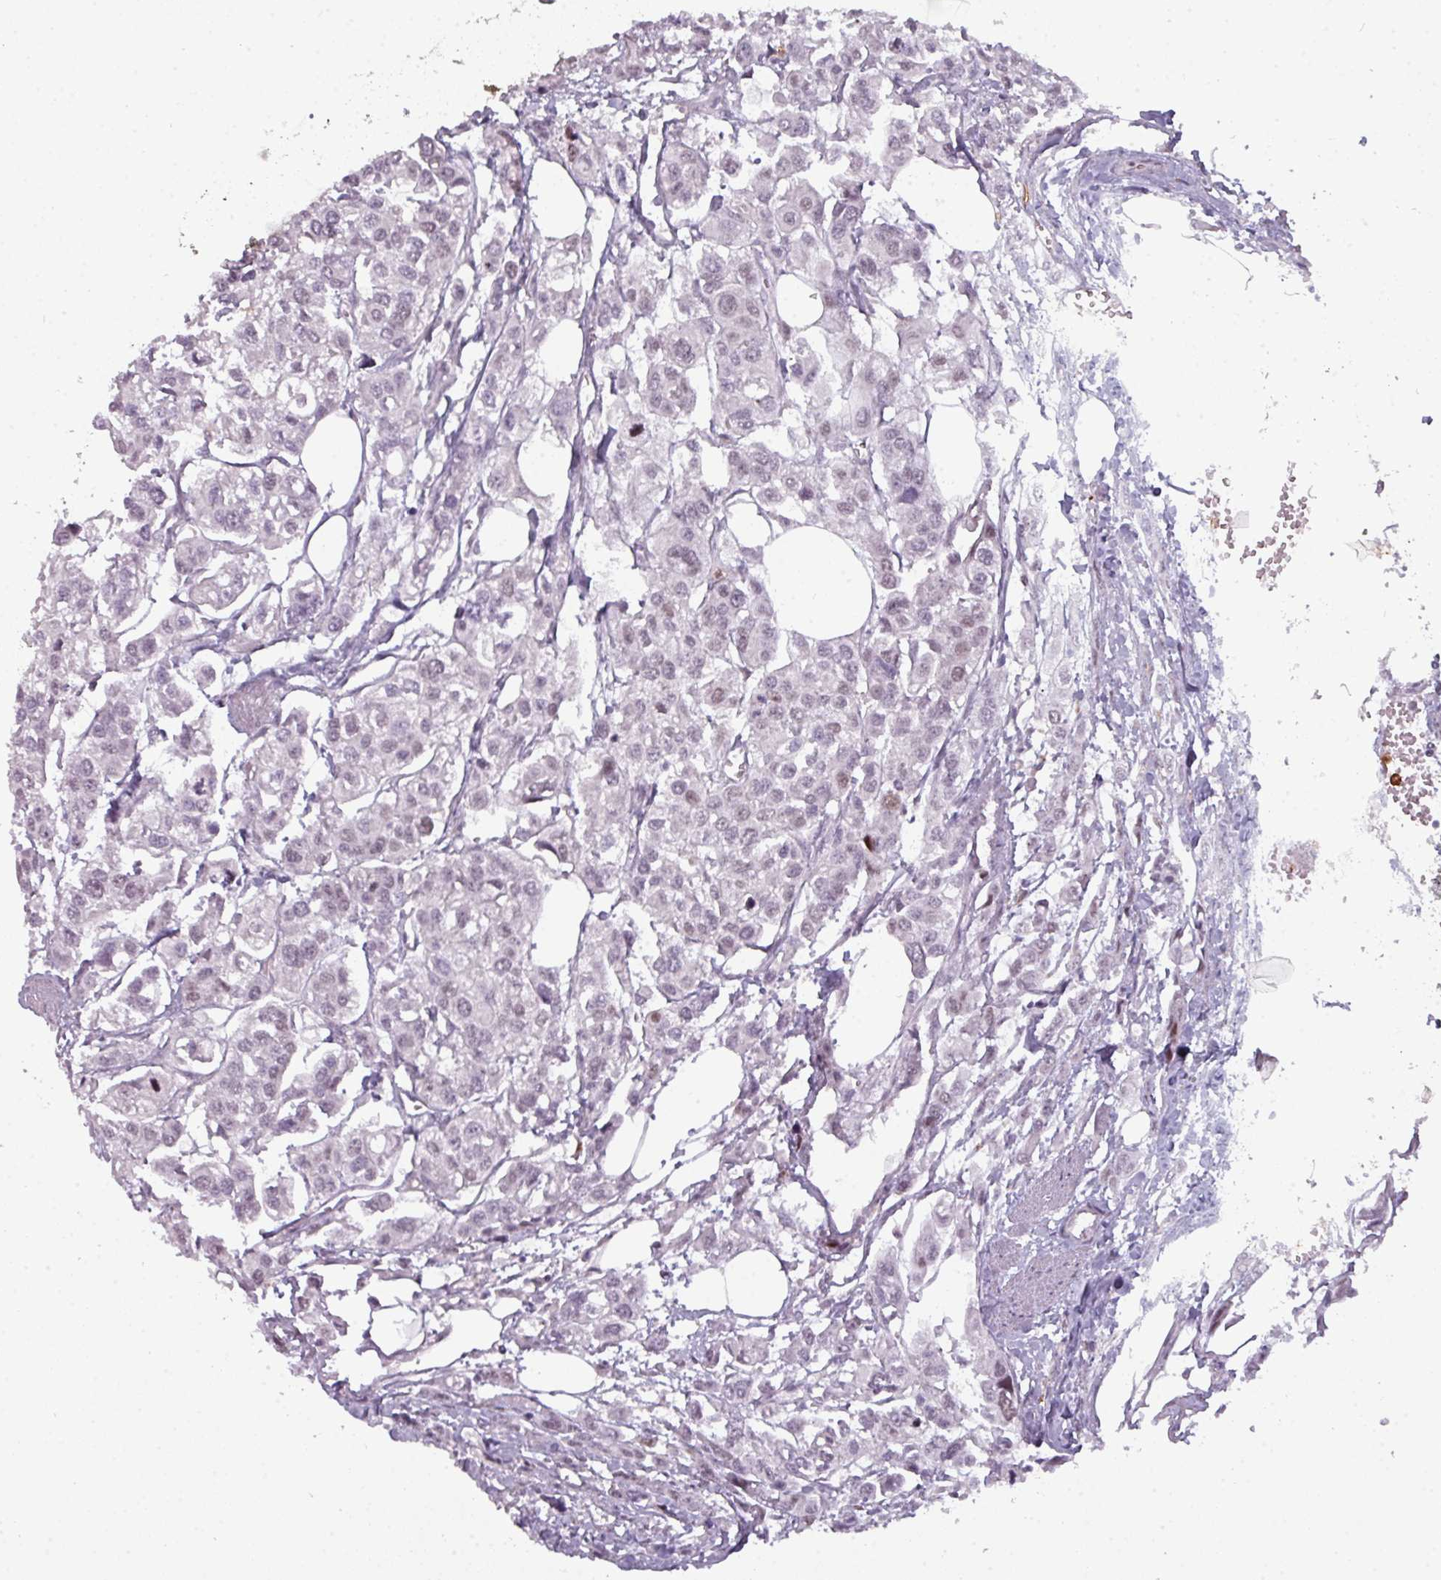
{"staining": {"intensity": "negative", "quantity": "none", "location": "none"}, "tissue": "urothelial cancer", "cell_type": "Tumor cells", "image_type": "cancer", "snomed": [{"axis": "morphology", "description": "Urothelial carcinoma, High grade"}, {"axis": "topography", "description": "Urinary bladder"}], "caption": "Tumor cells show no significant protein positivity in urothelial cancer. (Brightfield microscopy of DAB IHC at high magnification).", "gene": "TMEFF1", "patient": {"sex": "male", "age": 67}}